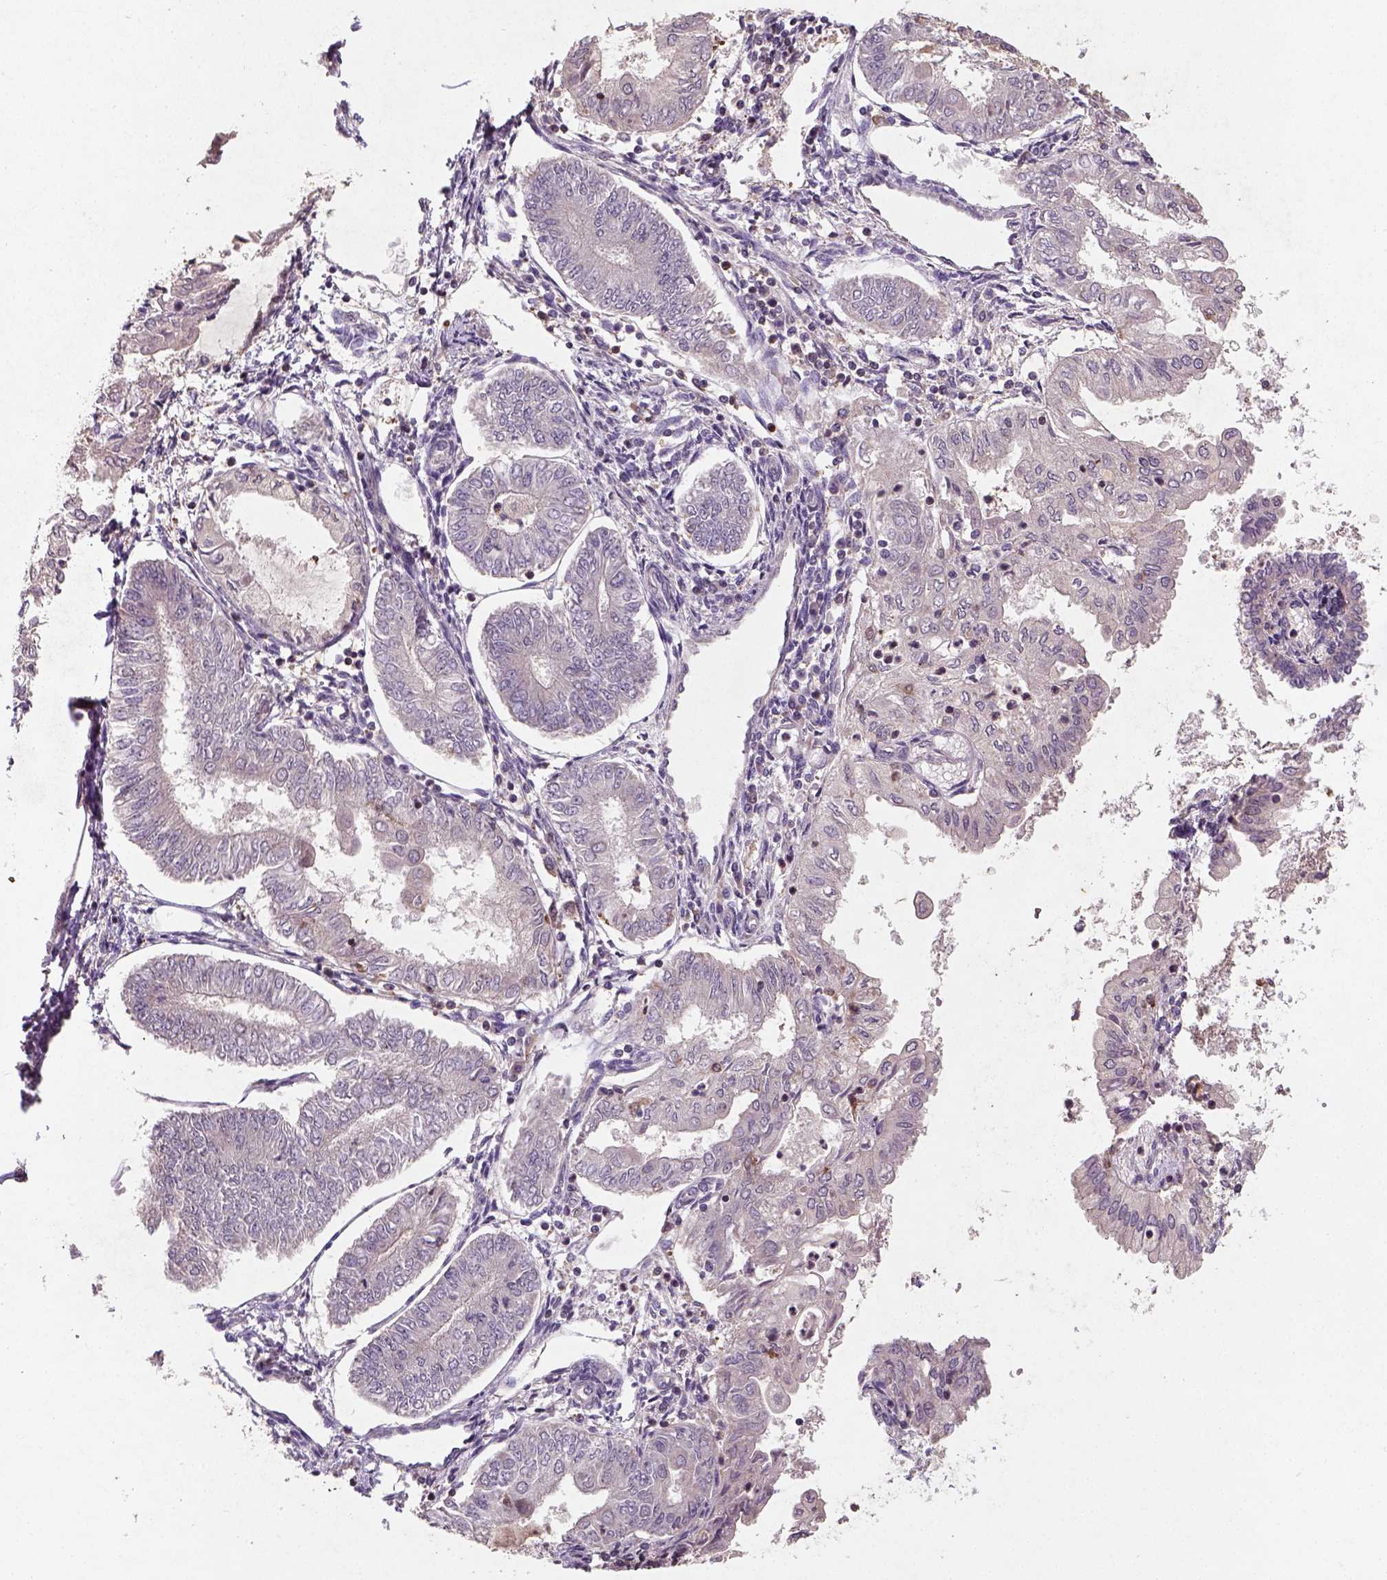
{"staining": {"intensity": "negative", "quantity": "none", "location": "none"}, "tissue": "endometrial cancer", "cell_type": "Tumor cells", "image_type": "cancer", "snomed": [{"axis": "morphology", "description": "Adenocarcinoma, NOS"}, {"axis": "topography", "description": "Endometrium"}], "caption": "This is an immunohistochemistry (IHC) photomicrograph of endometrial adenocarcinoma. There is no expression in tumor cells.", "gene": "CAMKK1", "patient": {"sex": "female", "age": 68}}